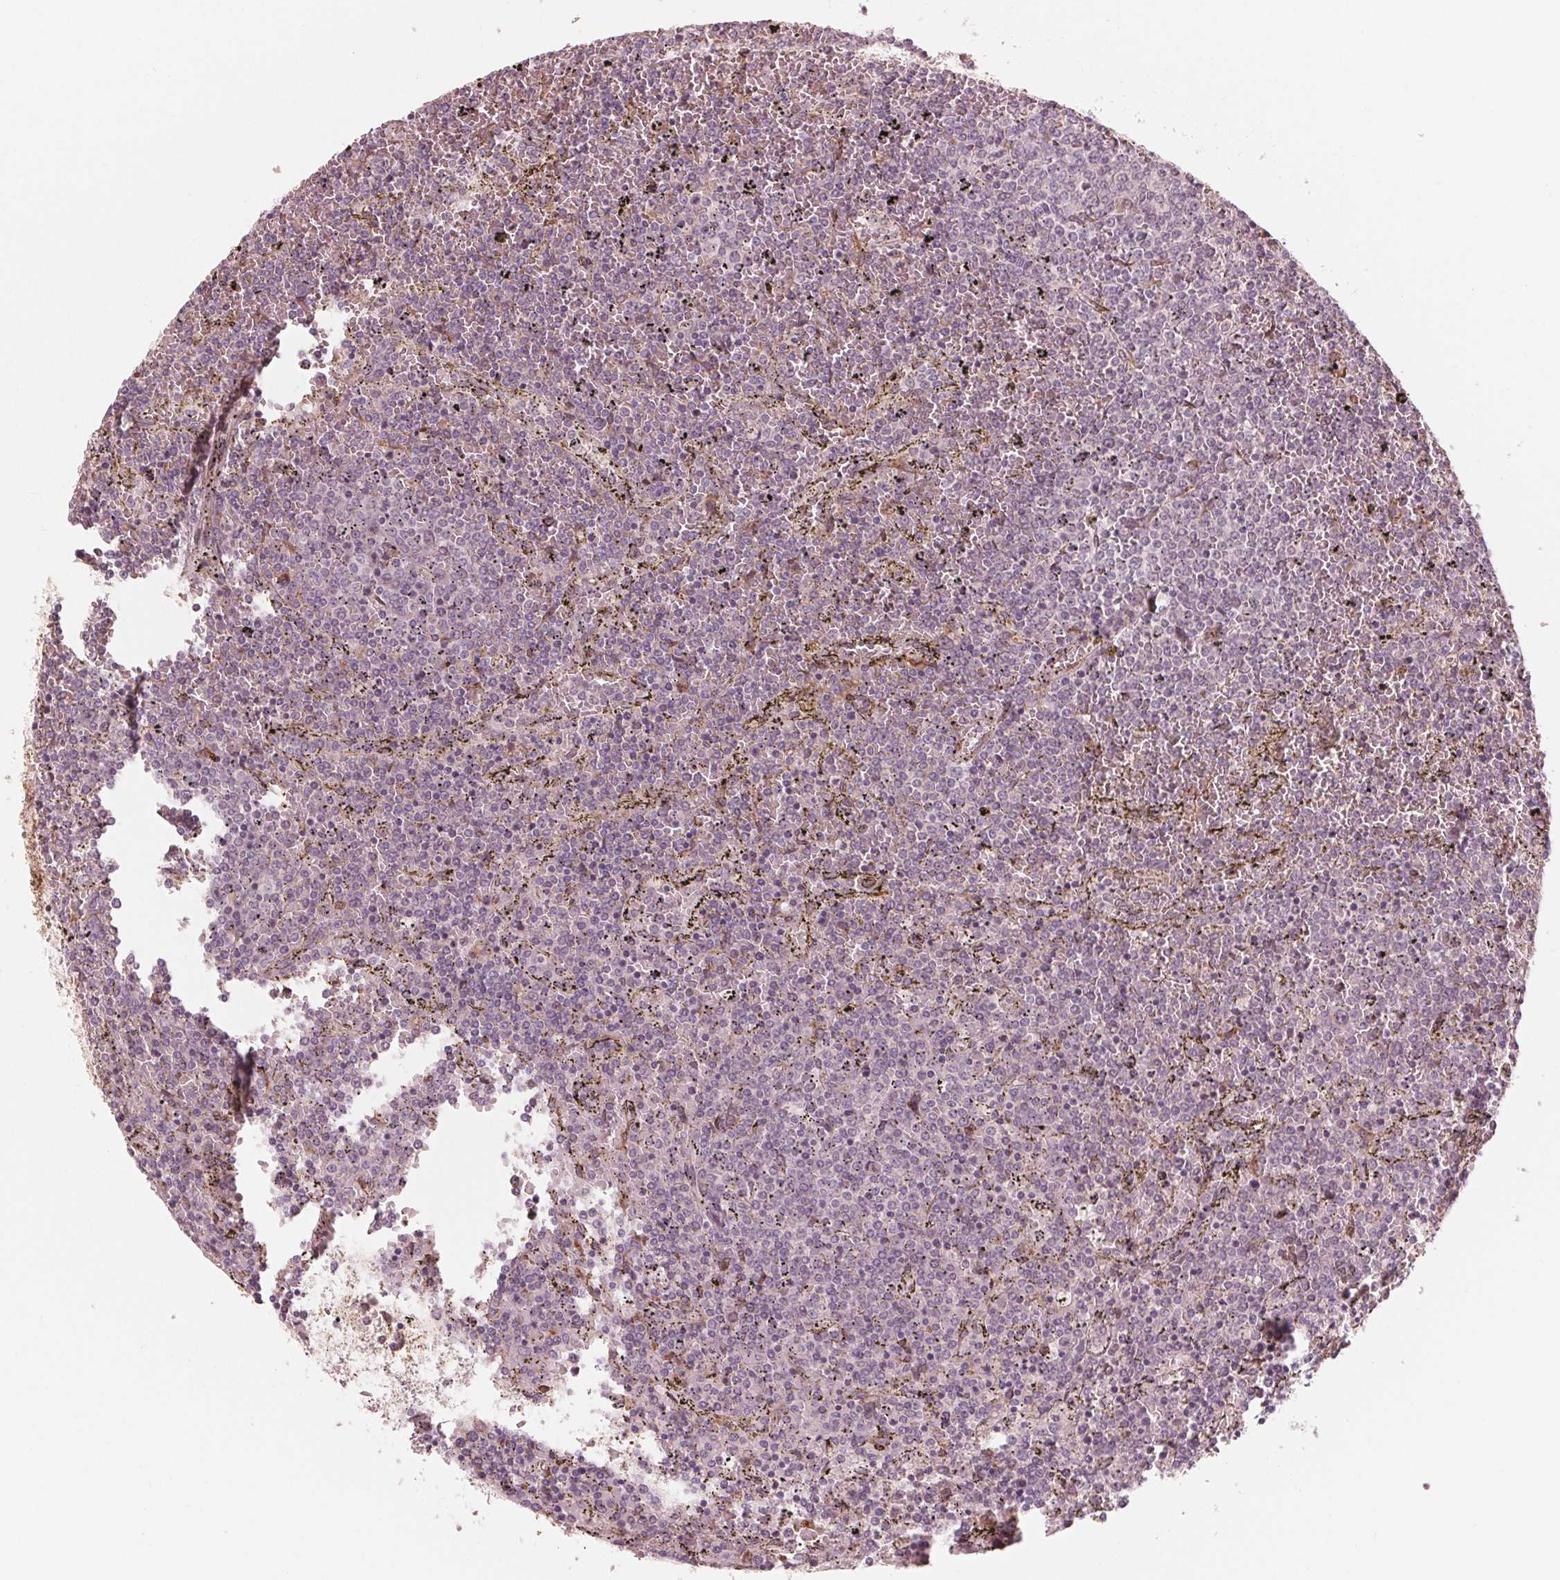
{"staining": {"intensity": "negative", "quantity": "none", "location": "none"}, "tissue": "lymphoma", "cell_type": "Tumor cells", "image_type": "cancer", "snomed": [{"axis": "morphology", "description": "Malignant lymphoma, non-Hodgkin's type, Low grade"}, {"axis": "topography", "description": "Spleen"}], "caption": "Immunohistochemistry image of malignant lymphoma, non-Hodgkin's type (low-grade) stained for a protein (brown), which demonstrates no staining in tumor cells.", "gene": "IKBIP", "patient": {"sex": "female", "age": 77}}